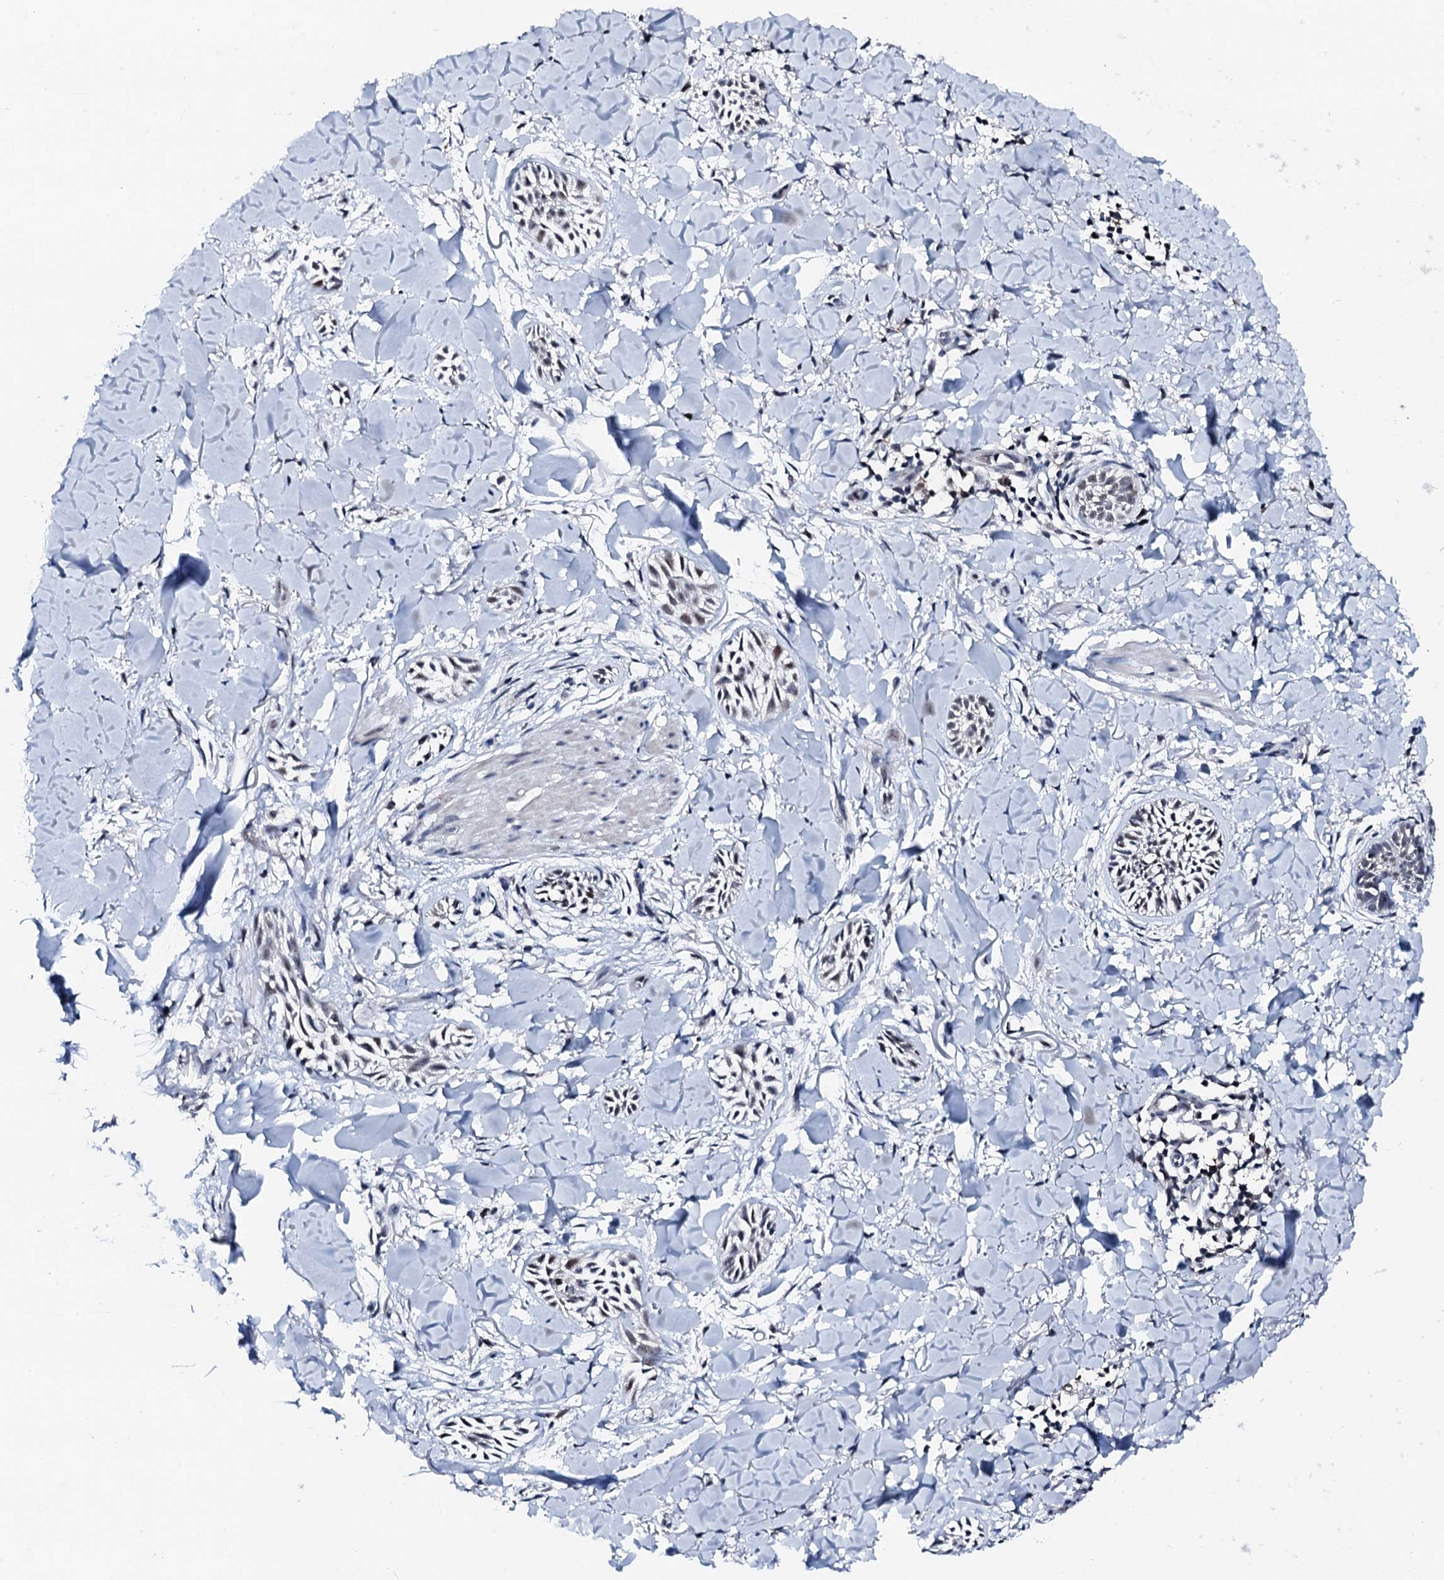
{"staining": {"intensity": "negative", "quantity": "none", "location": "none"}, "tissue": "skin cancer", "cell_type": "Tumor cells", "image_type": "cancer", "snomed": [{"axis": "morphology", "description": "Basal cell carcinoma"}, {"axis": "topography", "description": "Skin"}], "caption": "There is no significant positivity in tumor cells of skin cancer.", "gene": "TRAFD1", "patient": {"sex": "female", "age": 59}}